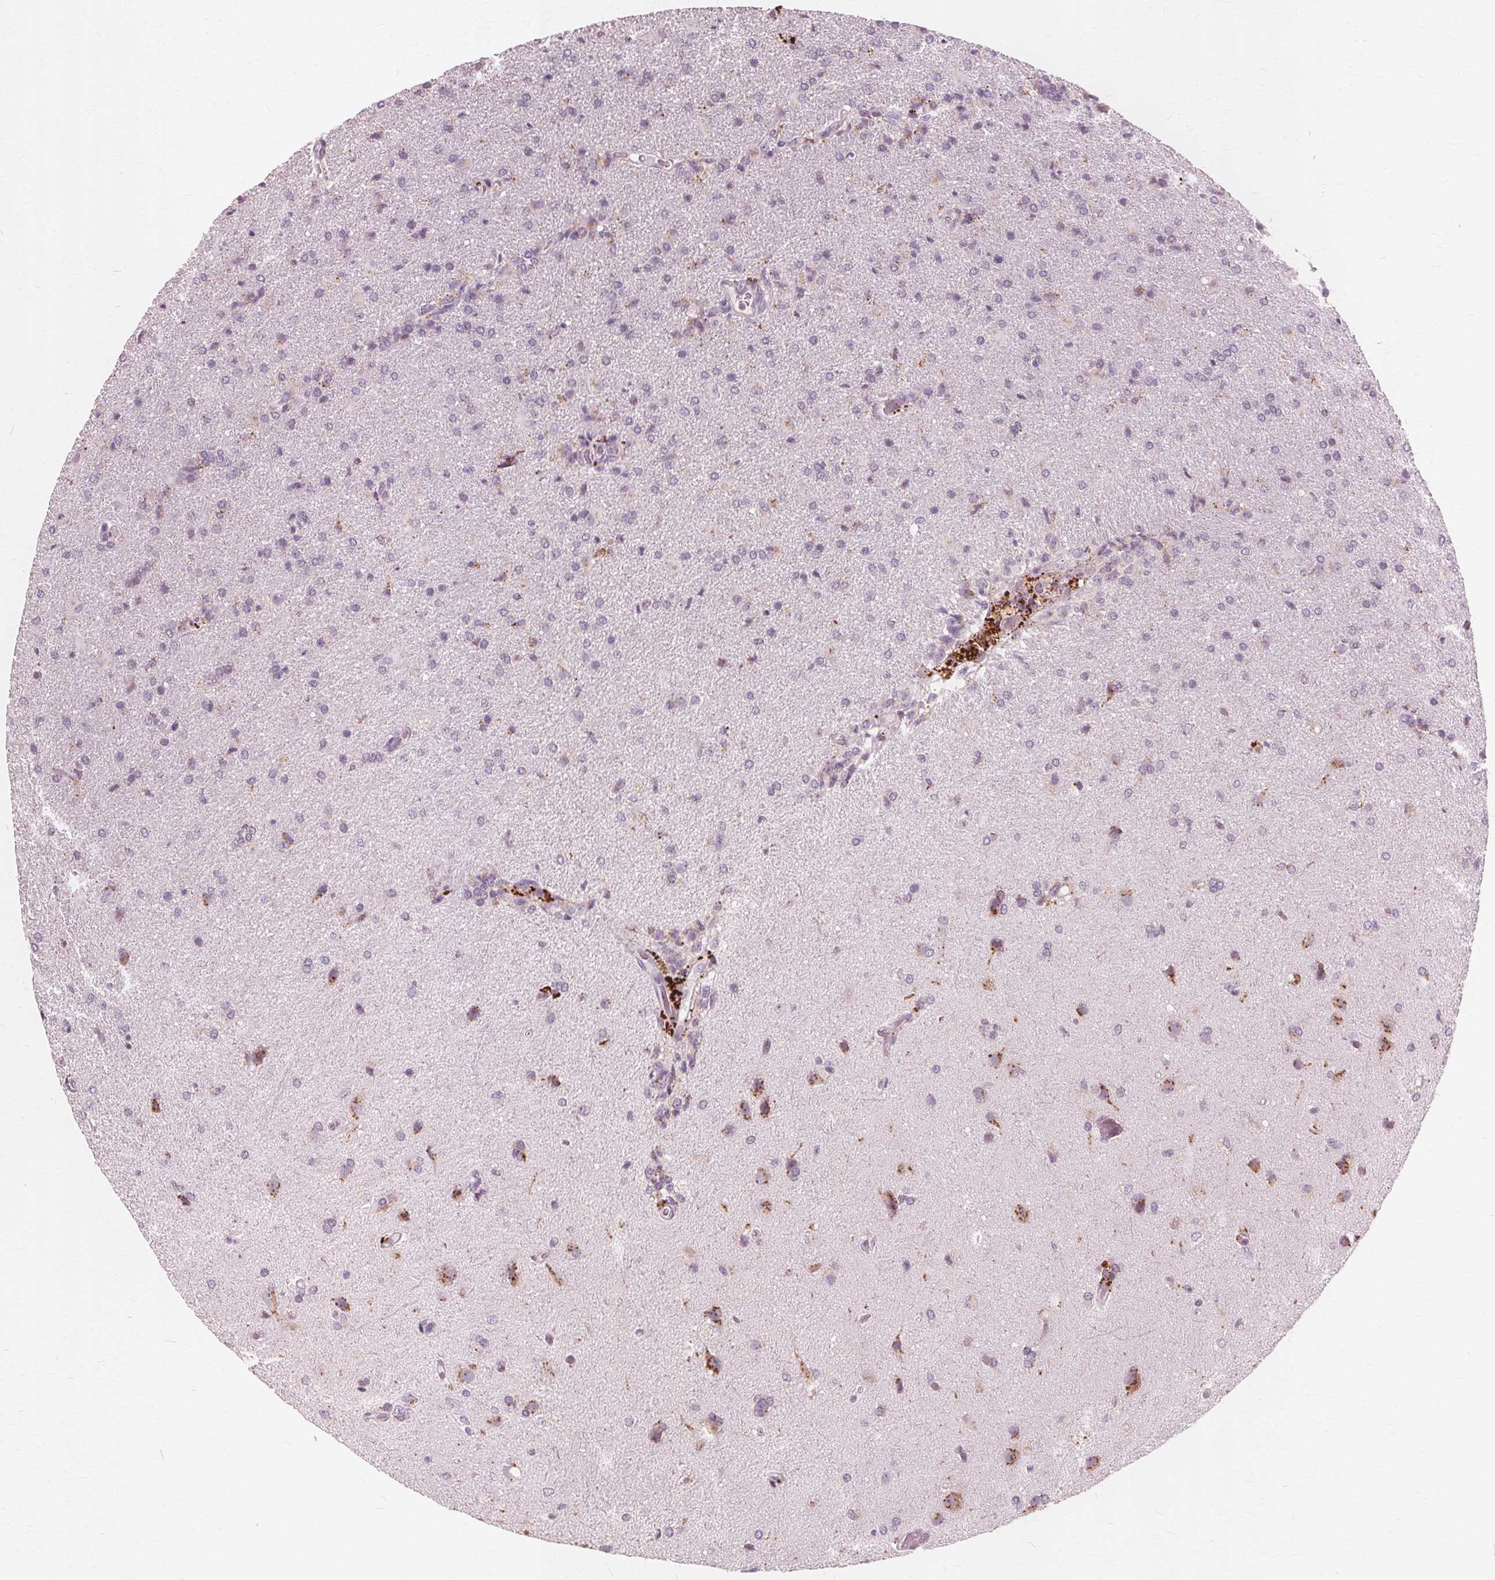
{"staining": {"intensity": "negative", "quantity": "none", "location": "none"}, "tissue": "glioma", "cell_type": "Tumor cells", "image_type": "cancer", "snomed": [{"axis": "morphology", "description": "Glioma, malignant, High grade"}, {"axis": "topography", "description": "Brain"}], "caption": "The histopathology image demonstrates no staining of tumor cells in high-grade glioma (malignant).", "gene": "DNASE2", "patient": {"sex": "male", "age": 68}}